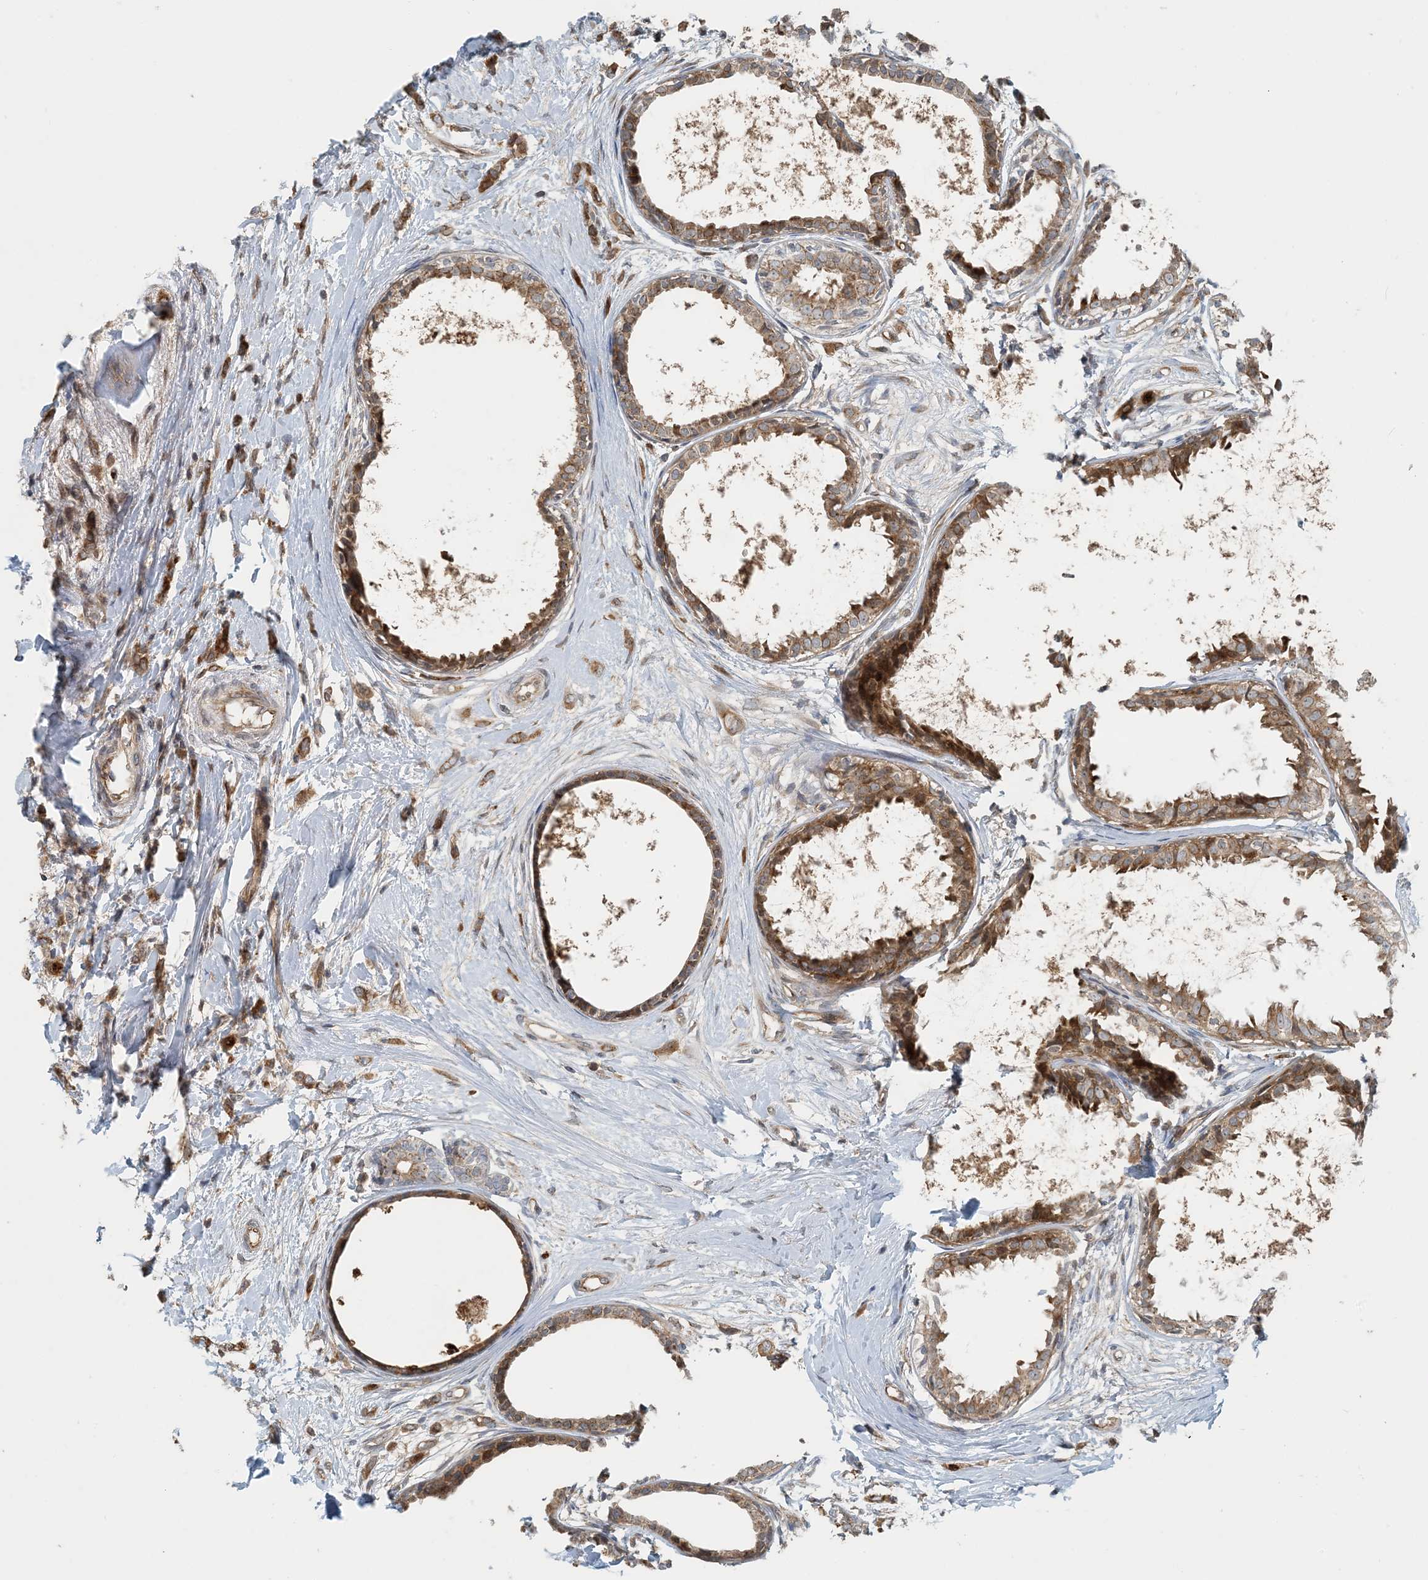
{"staining": {"intensity": "moderate", "quantity": ">75%", "location": "cytoplasmic/membranous"}, "tissue": "breast cancer", "cell_type": "Tumor cells", "image_type": "cancer", "snomed": [{"axis": "morphology", "description": "Normal tissue, NOS"}, {"axis": "morphology", "description": "Lobular carcinoma"}, {"axis": "topography", "description": "Breast"}], "caption": "A histopathology image of breast cancer stained for a protein exhibits moderate cytoplasmic/membranous brown staining in tumor cells.", "gene": "ZBTB3", "patient": {"sex": "female", "age": 47}}